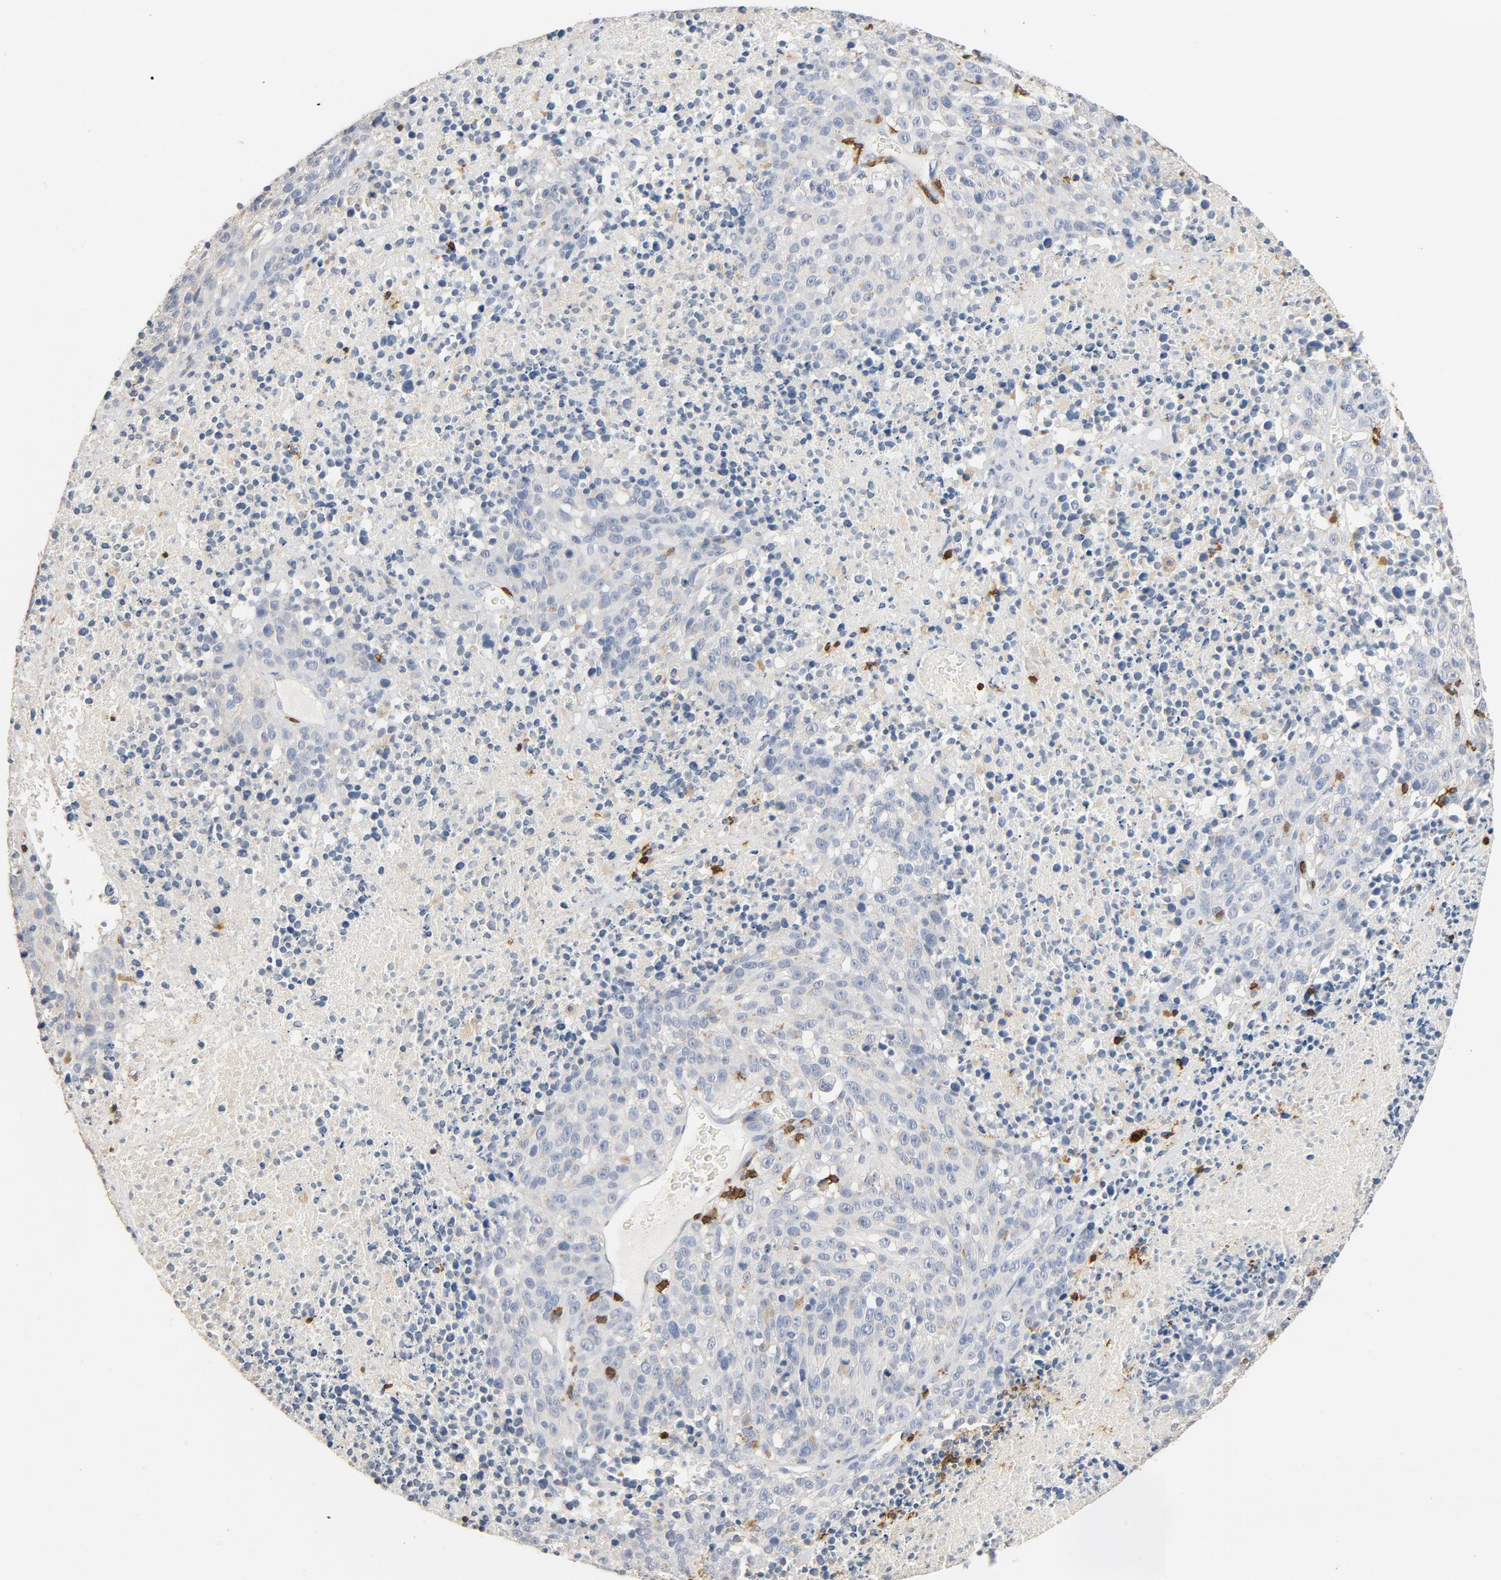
{"staining": {"intensity": "negative", "quantity": "none", "location": "none"}, "tissue": "melanoma", "cell_type": "Tumor cells", "image_type": "cancer", "snomed": [{"axis": "morphology", "description": "Malignant melanoma, Metastatic site"}, {"axis": "topography", "description": "Cerebral cortex"}], "caption": "Immunohistochemical staining of human malignant melanoma (metastatic site) shows no significant positivity in tumor cells.", "gene": "CD247", "patient": {"sex": "female", "age": 52}}